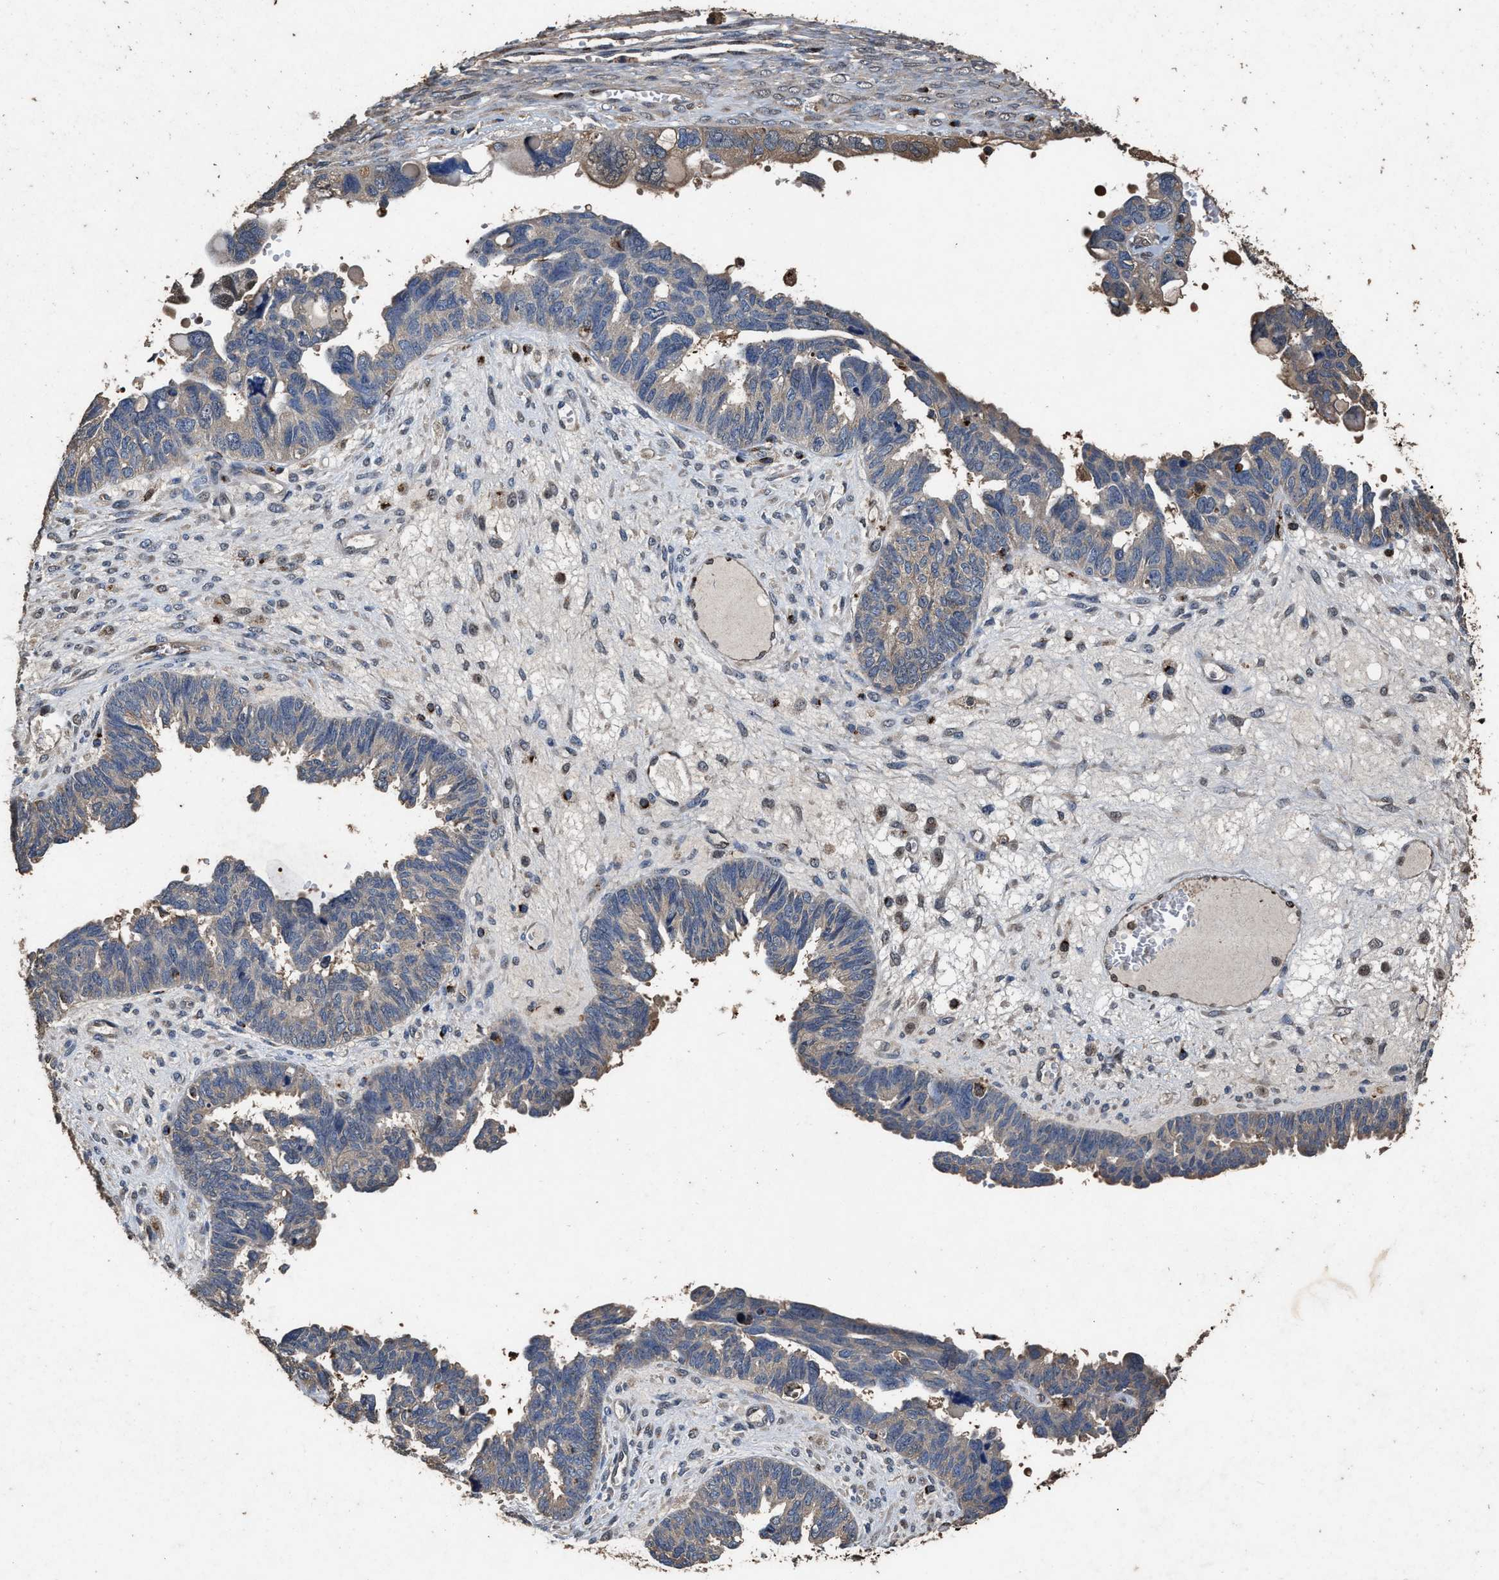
{"staining": {"intensity": "weak", "quantity": "<25%", "location": "cytoplasmic/membranous"}, "tissue": "ovarian cancer", "cell_type": "Tumor cells", "image_type": "cancer", "snomed": [{"axis": "morphology", "description": "Cystadenocarcinoma, serous, NOS"}, {"axis": "topography", "description": "Ovary"}], "caption": "IHC image of ovarian serous cystadenocarcinoma stained for a protein (brown), which reveals no staining in tumor cells. (DAB (3,3'-diaminobenzidine) immunohistochemistry with hematoxylin counter stain).", "gene": "TPST2", "patient": {"sex": "female", "age": 79}}